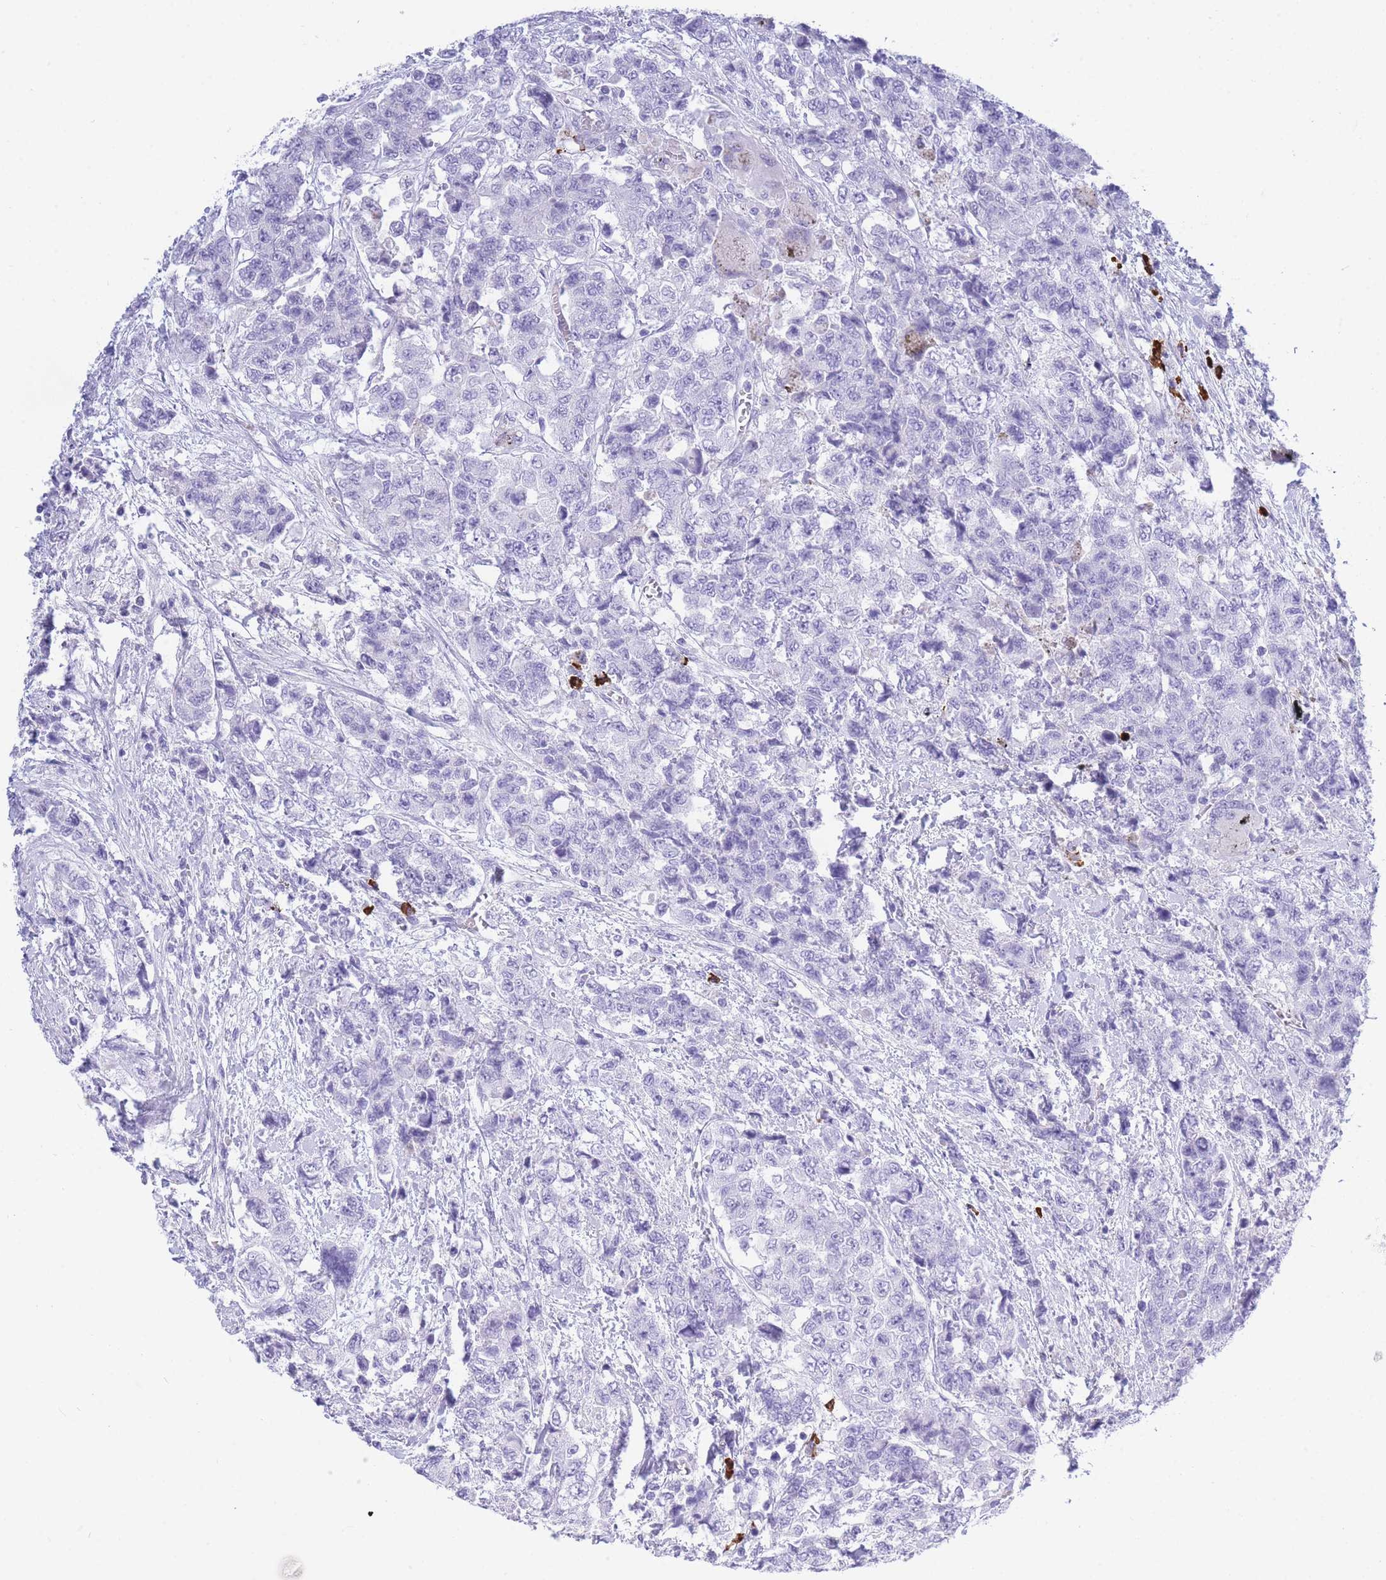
{"staining": {"intensity": "negative", "quantity": "none", "location": "none"}, "tissue": "urothelial cancer", "cell_type": "Tumor cells", "image_type": "cancer", "snomed": [{"axis": "morphology", "description": "Urothelial carcinoma, High grade"}, {"axis": "topography", "description": "Urinary bladder"}], "caption": "High-grade urothelial carcinoma was stained to show a protein in brown. There is no significant positivity in tumor cells. The staining was performed using DAB to visualize the protein expression in brown, while the nuclei were stained in blue with hematoxylin (Magnification: 20x).", "gene": "ZFP62", "patient": {"sex": "female", "age": 78}}